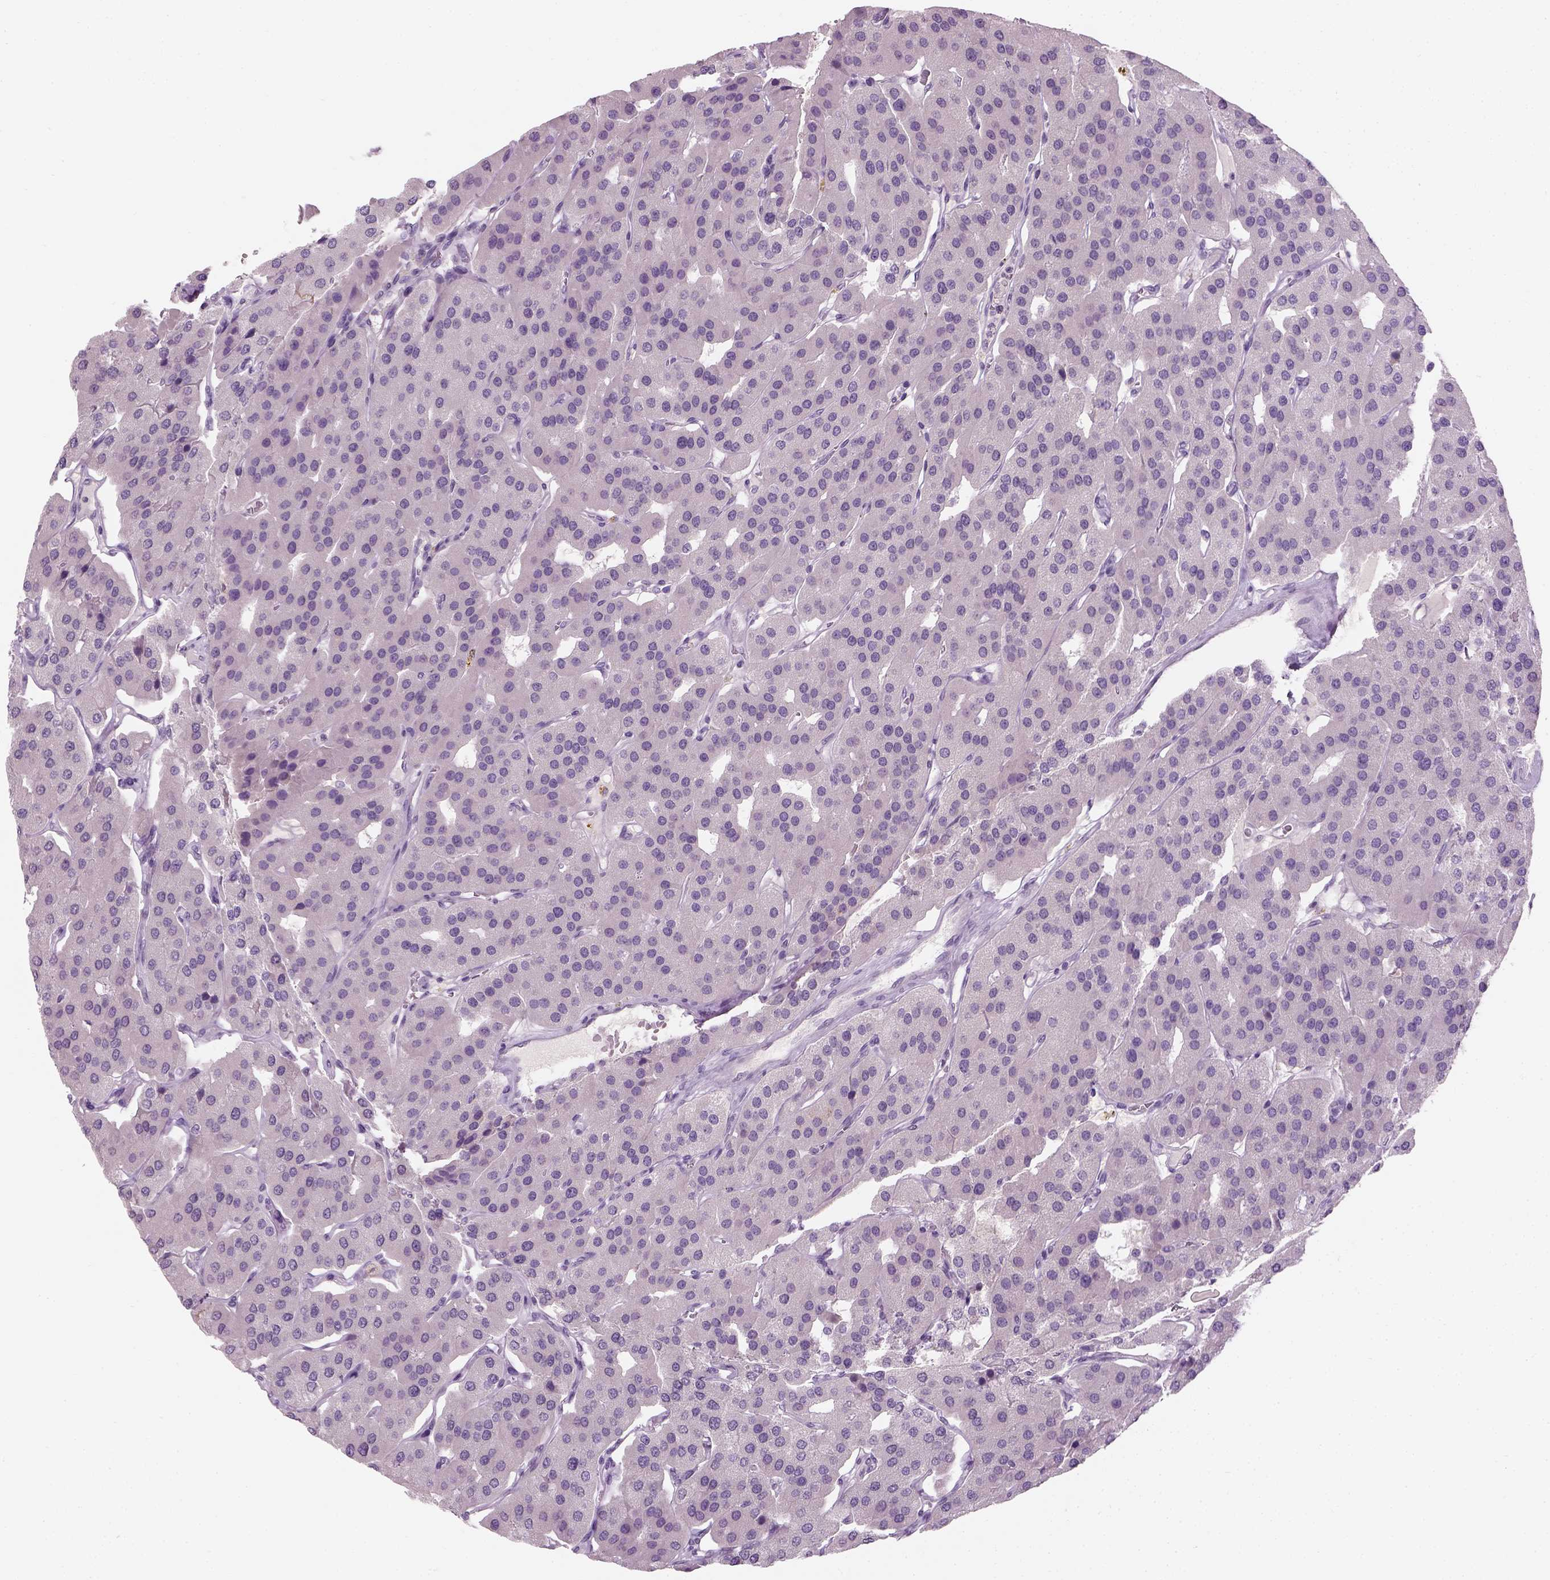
{"staining": {"intensity": "negative", "quantity": "none", "location": "none"}, "tissue": "parathyroid gland", "cell_type": "Glandular cells", "image_type": "normal", "snomed": [{"axis": "morphology", "description": "Normal tissue, NOS"}, {"axis": "morphology", "description": "Adenoma, NOS"}, {"axis": "topography", "description": "Parathyroid gland"}], "caption": "Immunohistochemistry (IHC) of unremarkable parathyroid gland demonstrates no staining in glandular cells.", "gene": "TH", "patient": {"sex": "female", "age": 86}}